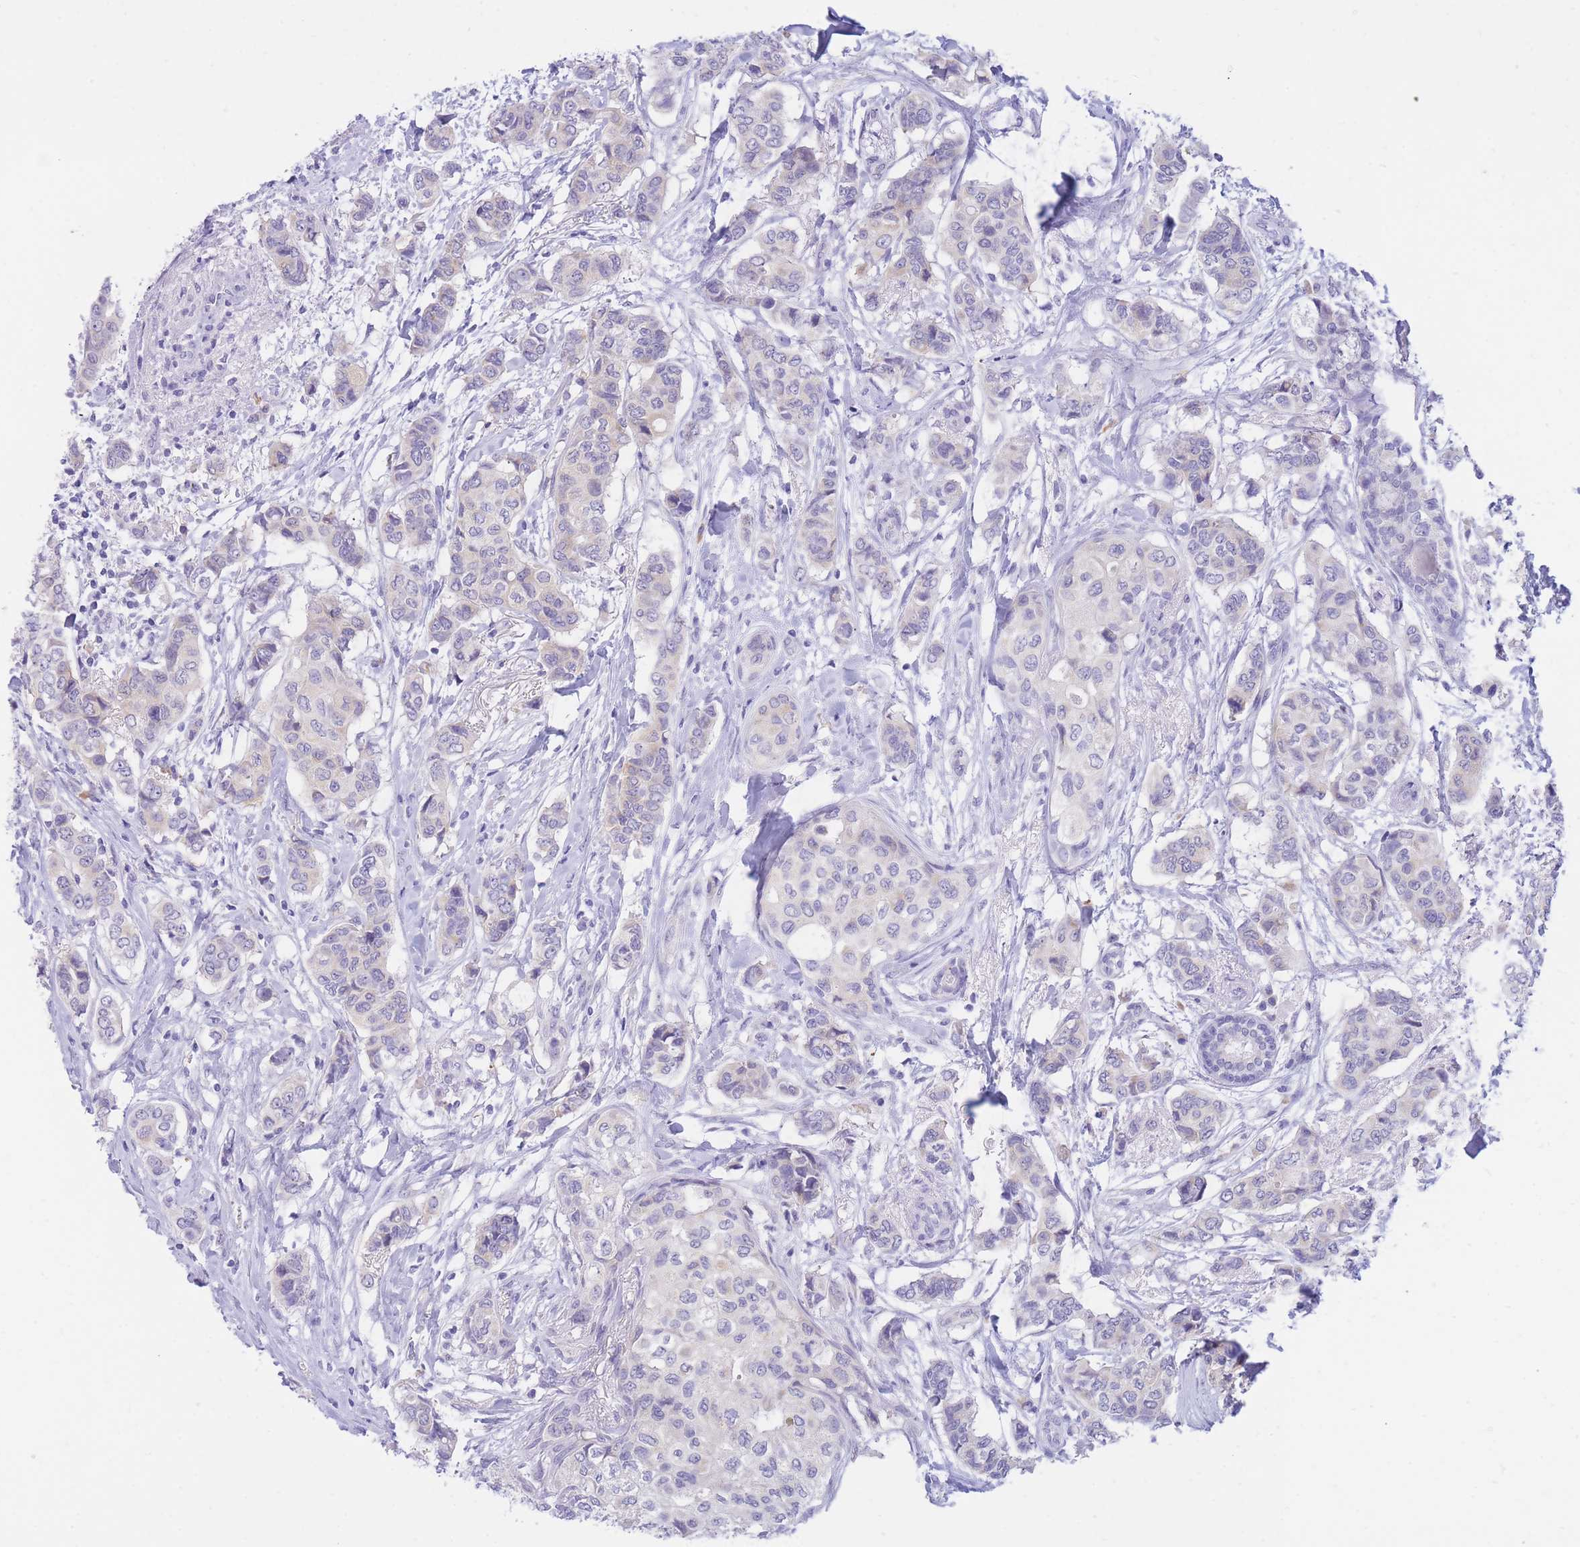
{"staining": {"intensity": "negative", "quantity": "none", "location": "none"}, "tissue": "breast cancer", "cell_type": "Tumor cells", "image_type": "cancer", "snomed": [{"axis": "morphology", "description": "Lobular carcinoma"}, {"axis": "topography", "description": "Breast"}], "caption": "Lobular carcinoma (breast) was stained to show a protein in brown. There is no significant expression in tumor cells.", "gene": "SSUH2", "patient": {"sex": "female", "age": 51}}